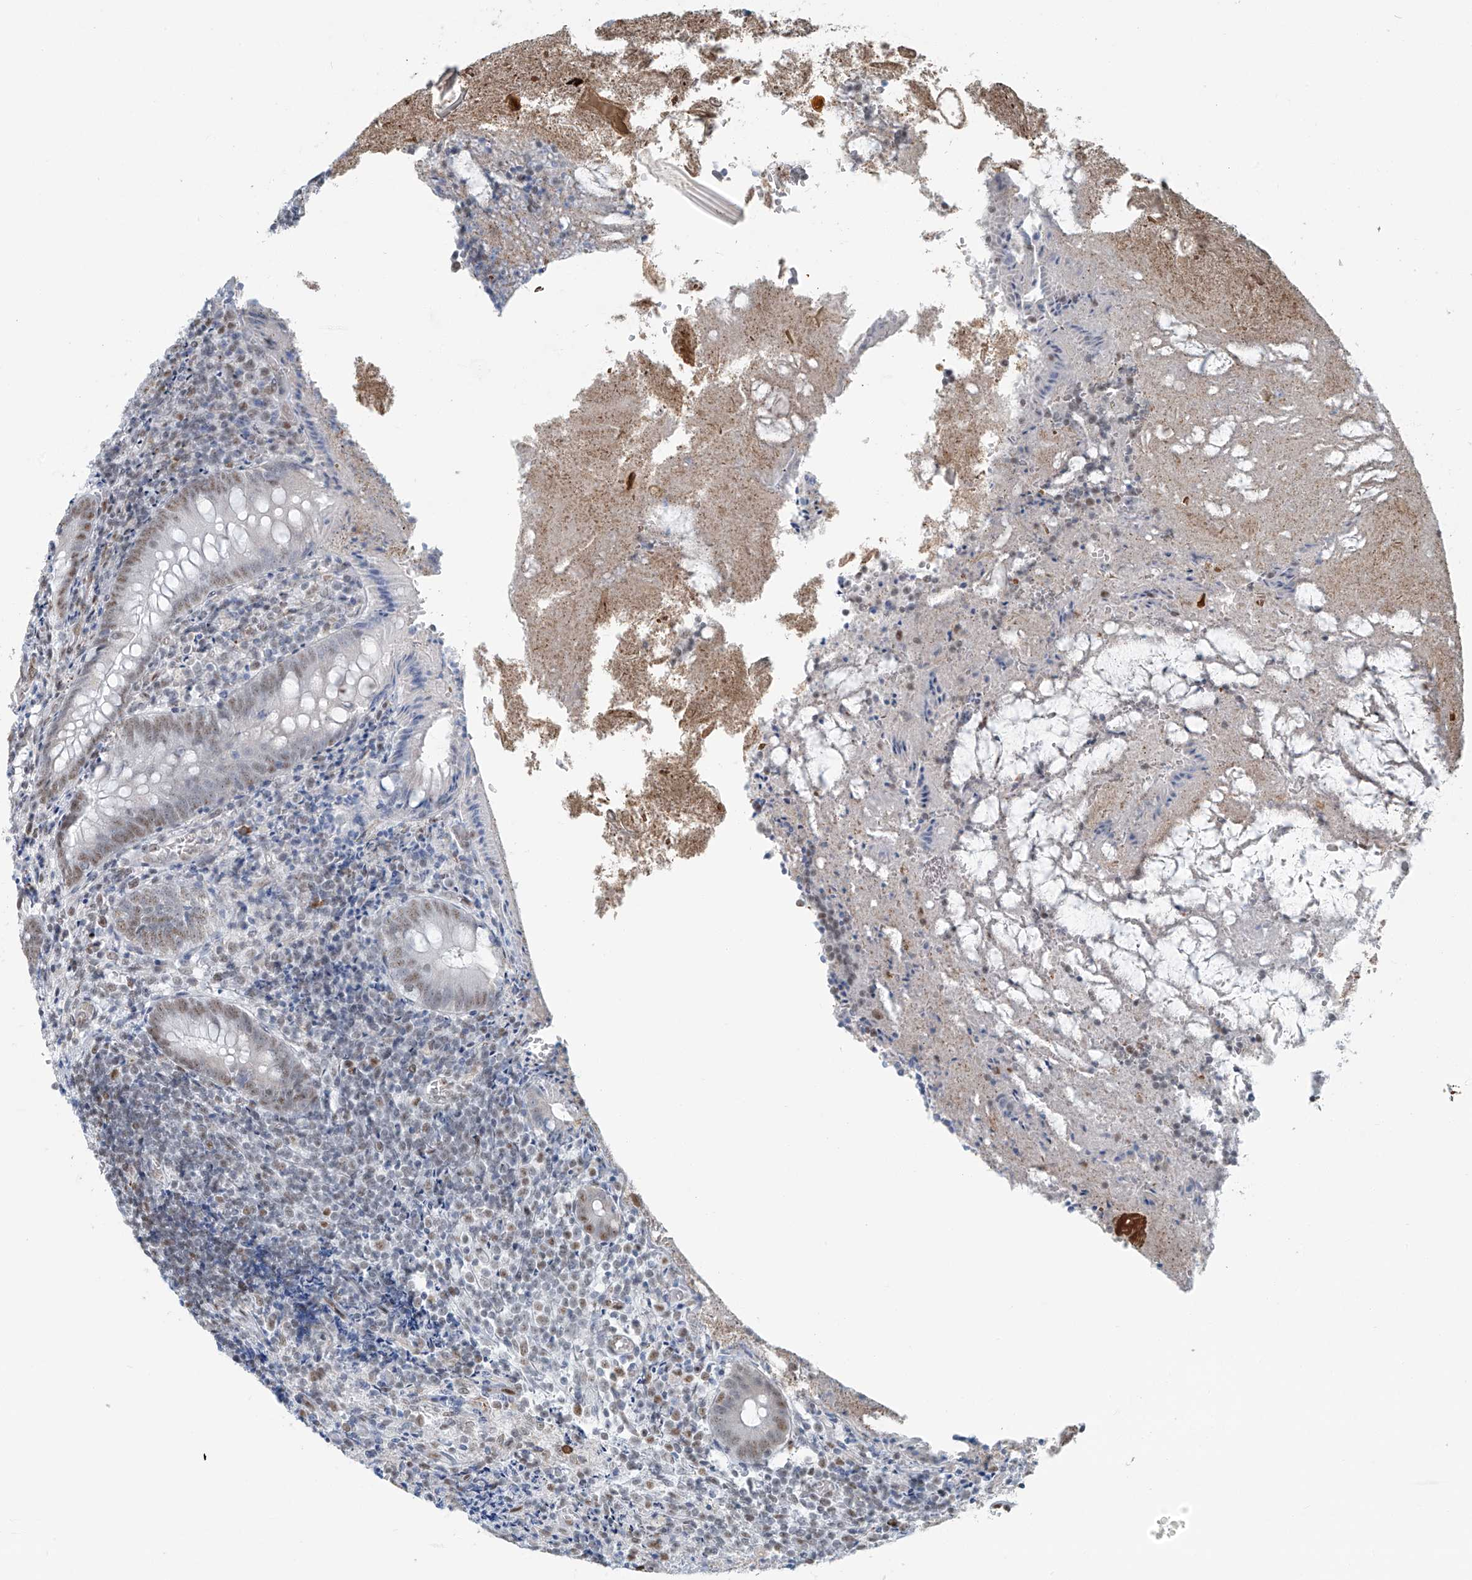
{"staining": {"intensity": "moderate", "quantity": ">75%", "location": "nuclear"}, "tissue": "appendix", "cell_type": "Glandular cells", "image_type": "normal", "snomed": [{"axis": "morphology", "description": "Normal tissue, NOS"}, {"axis": "topography", "description": "Appendix"}], "caption": "Appendix stained with IHC shows moderate nuclear positivity in approximately >75% of glandular cells.", "gene": "ENSG00000257390", "patient": {"sex": "female", "age": 17}}